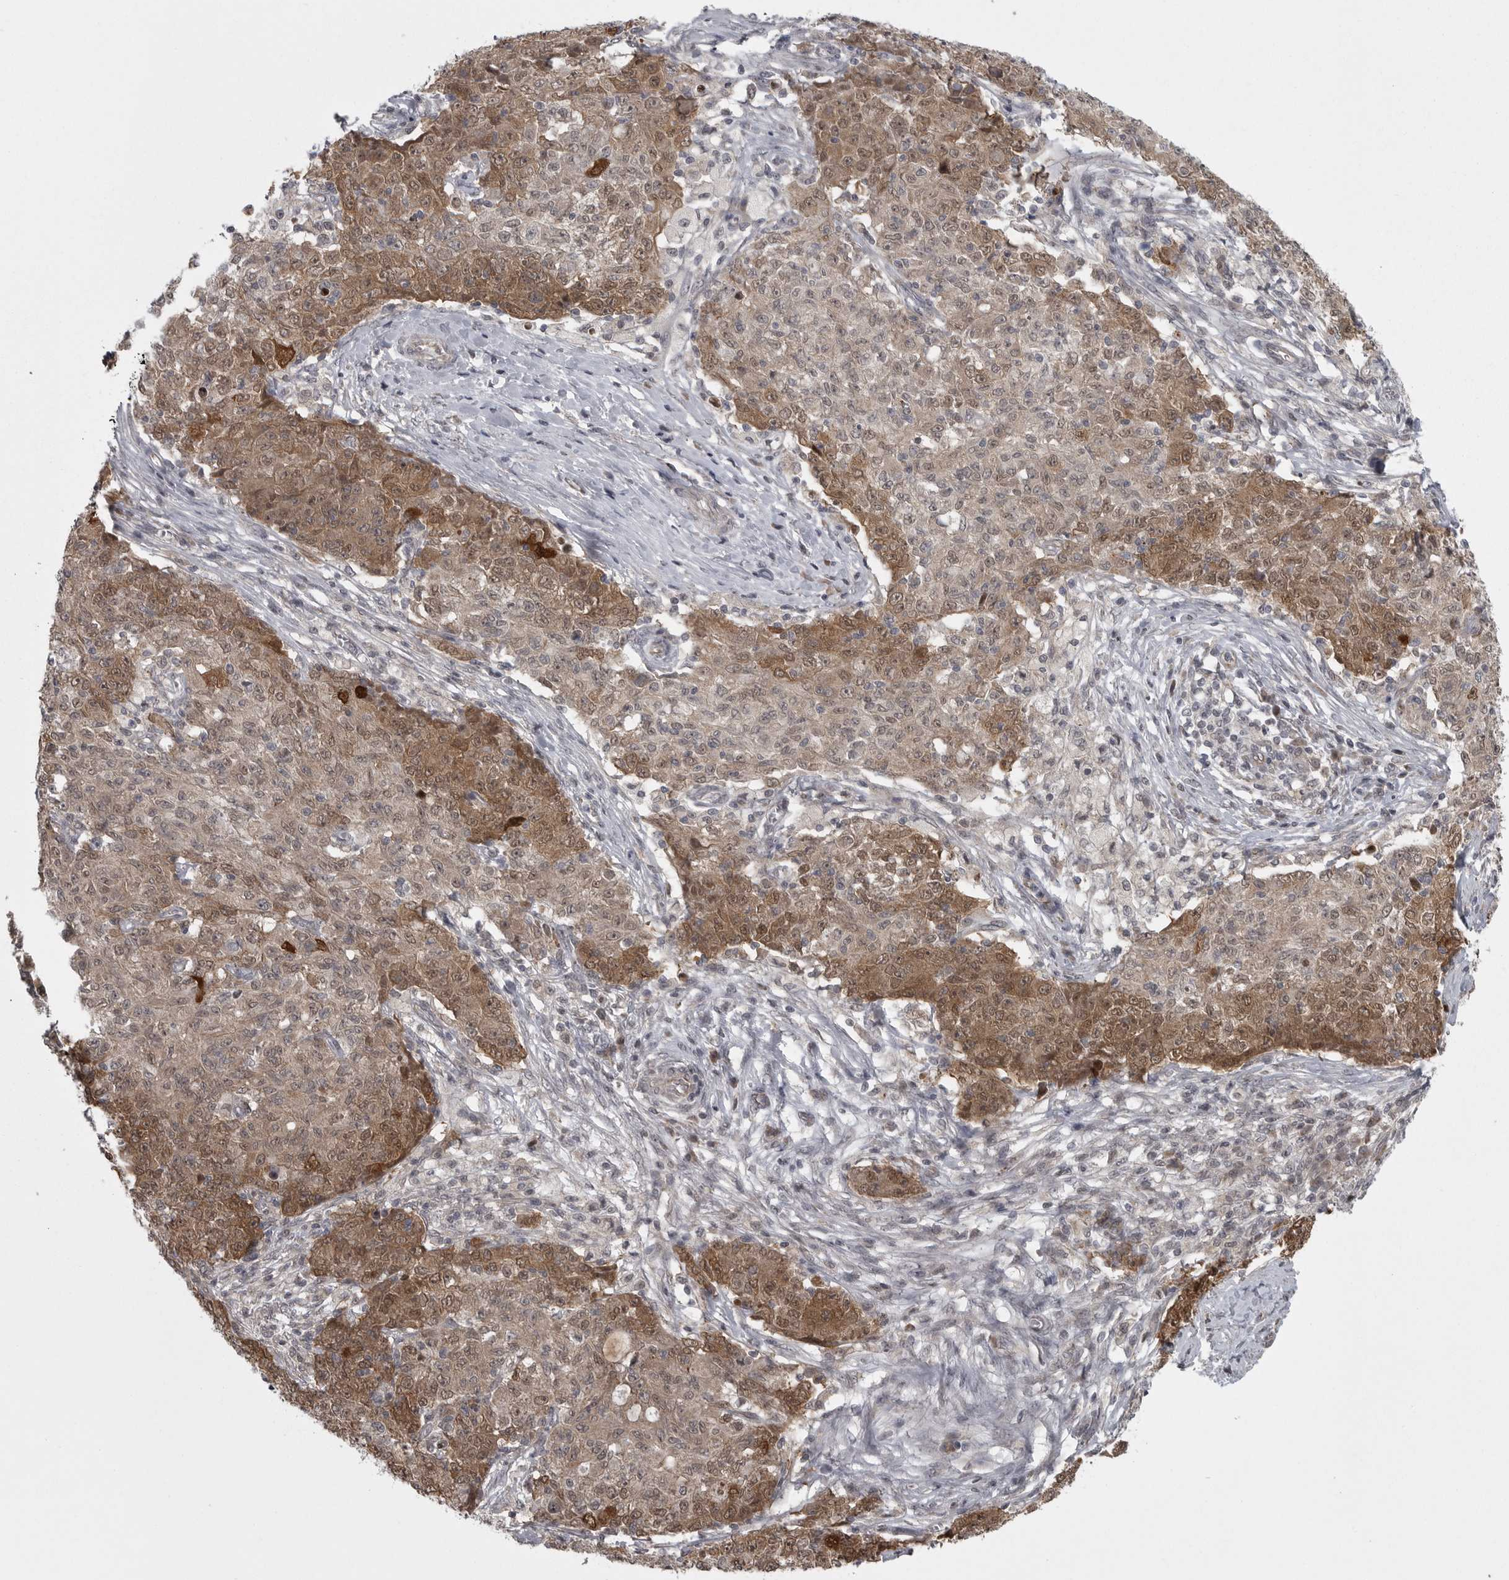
{"staining": {"intensity": "moderate", "quantity": ">75%", "location": "cytoplasmic/membranous,nuclear"}, "tissue": "ovarian cancer", "cell_type": "Tumor cells", "image_type": "cancer", "snomed": [{"axis": "morphology", "description": "Carcinoma, endometroid"}, {"axis": "topography", "description": "Ovary"}], "caption": "Immunohistochemical staining of human ovarian endometroid carcinoma displays moderate cytoplasmic/membranous and nuclear protein expression in approximately >75% of tumor cells.", "gene": "PPP1R9A", "patient": {"sex": "female", "age": 42}}